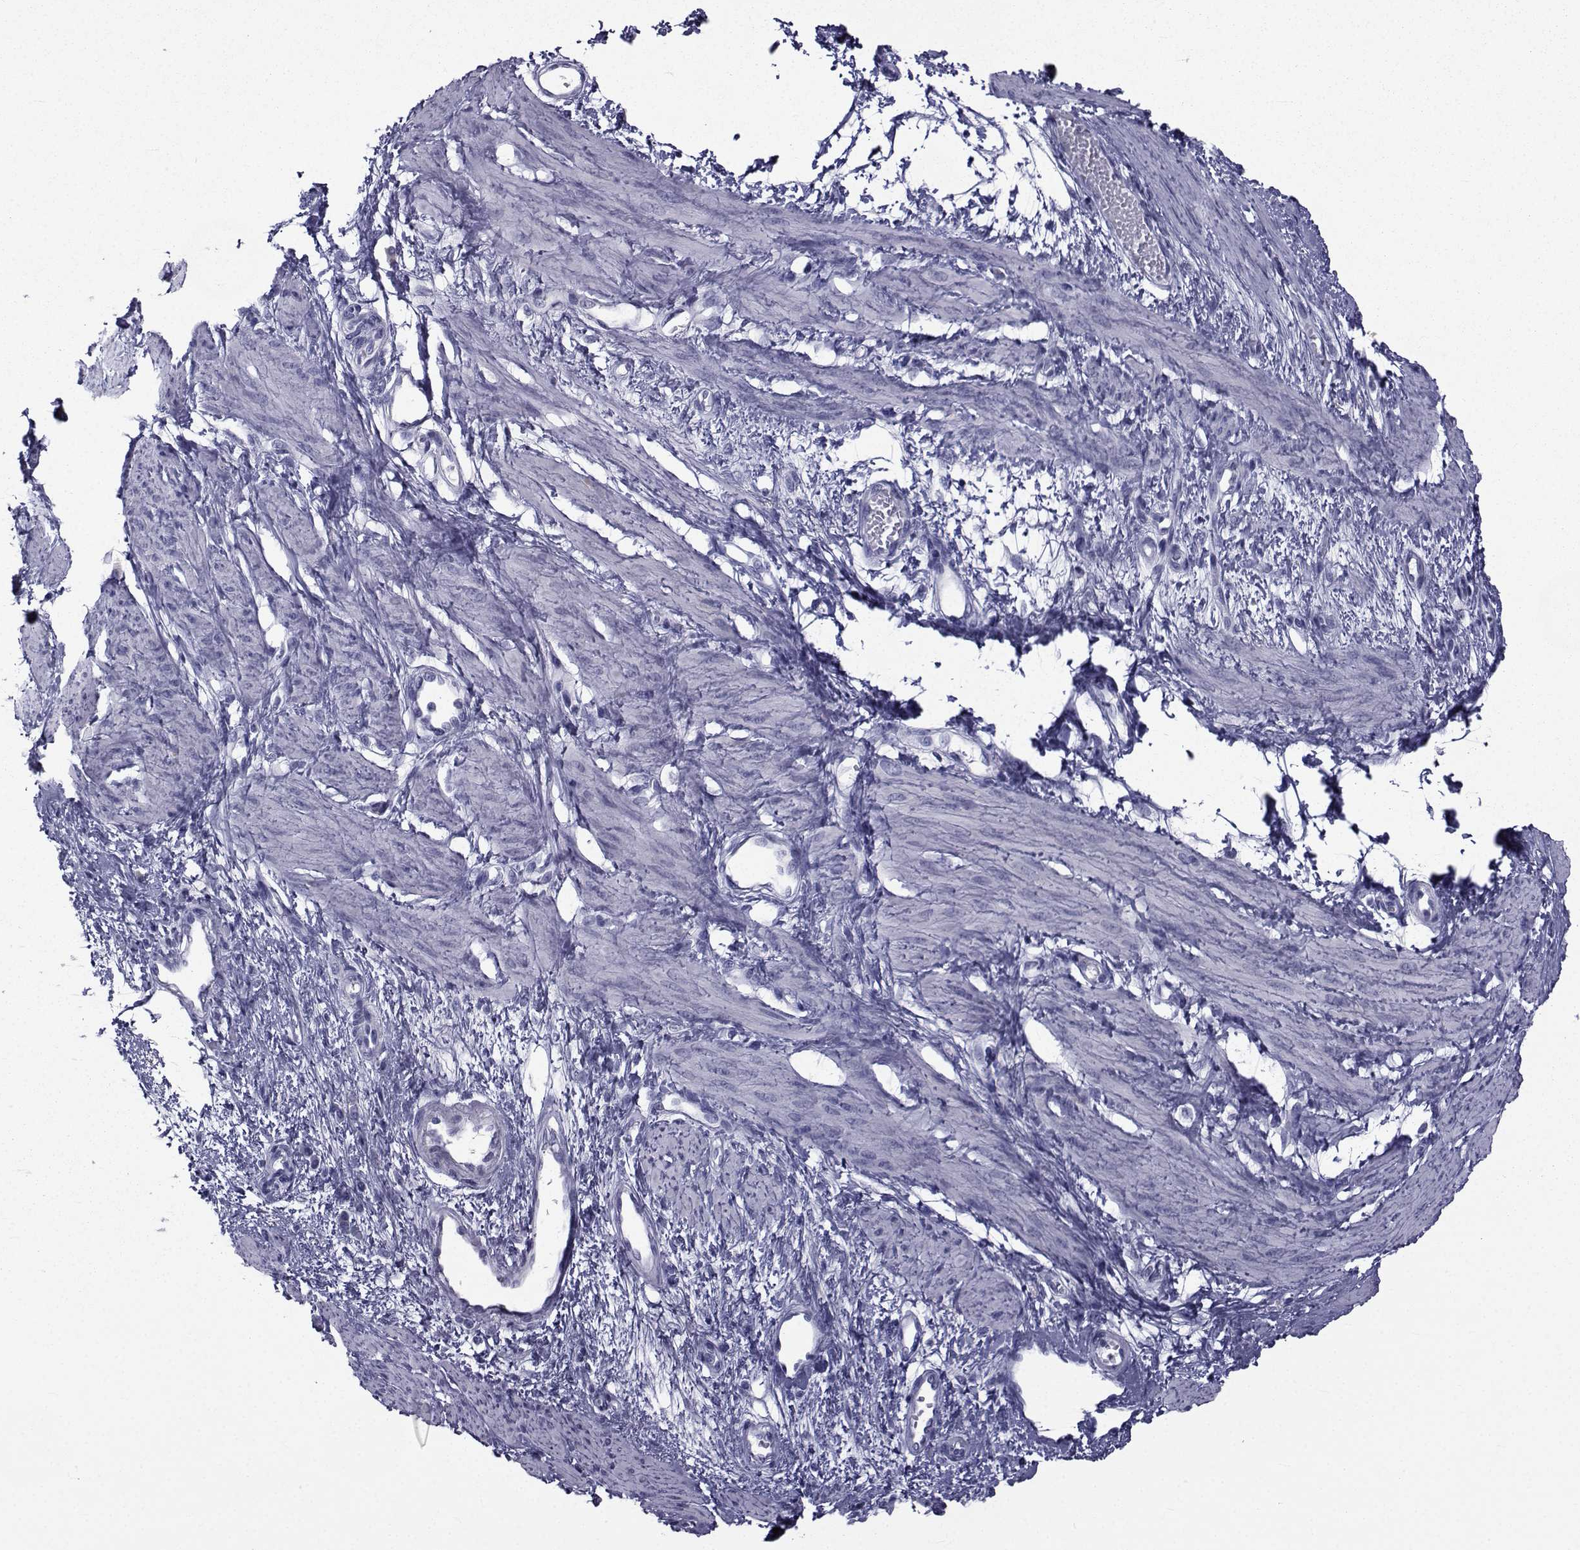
{"staining": {"intensity": "negative", "quantity": "none", "location": "none"}, "tissue": "smooth muscle", "cell_type": "Smooth muscle cells", "image_type": "normal", "snomed": [{"axis": "morphology", "description": "Normal tissue, NOS"}, {"axis": "topography", "description": "Smooth muscle"}, {"axis": "topography", "description": "Uterus"}], "caption": "A high-resolution image shows IHC staining of benign smooth muscle, which reveals no significant expression in smooth muscle cells.", "gene": "FDXR", "patient": {"sex": "female", "age": 39}}